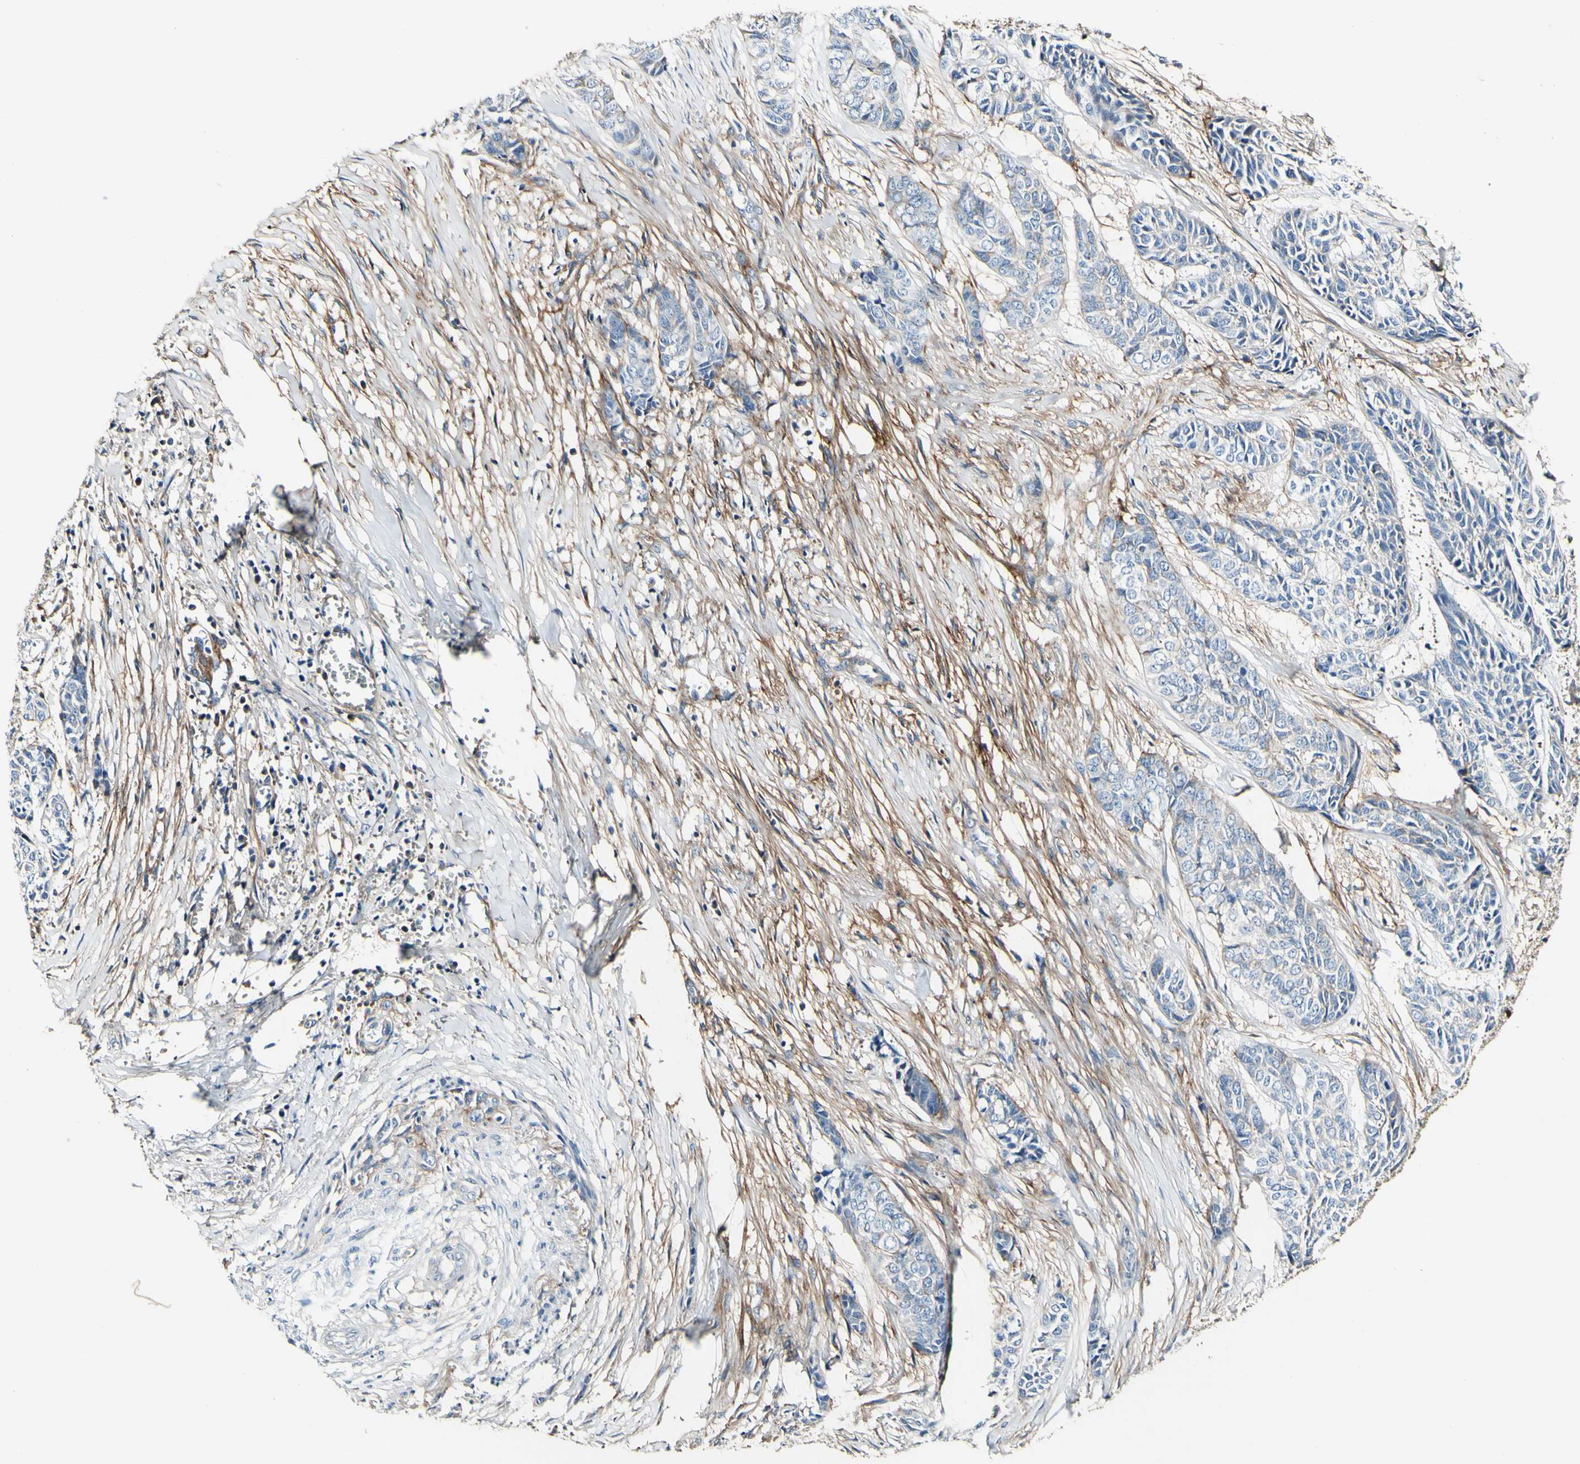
{"staining": {"intensity": "negative", "quantity": "none", "location": "none"}, "tissue": "skin cancer", "cell_type": "Tumor cells", "image_type": "cancer", "snomed": [{"axis": "morphology", "description": "Basal cell carcinoma"}, {"axis": "topography", "description": "Skin"}], "caption": "Tumor cells show no significant protein expression in skin basal cell carcinoma.", "gene": "COL6A3", "patient": {"sex": "female", "age": 64}}